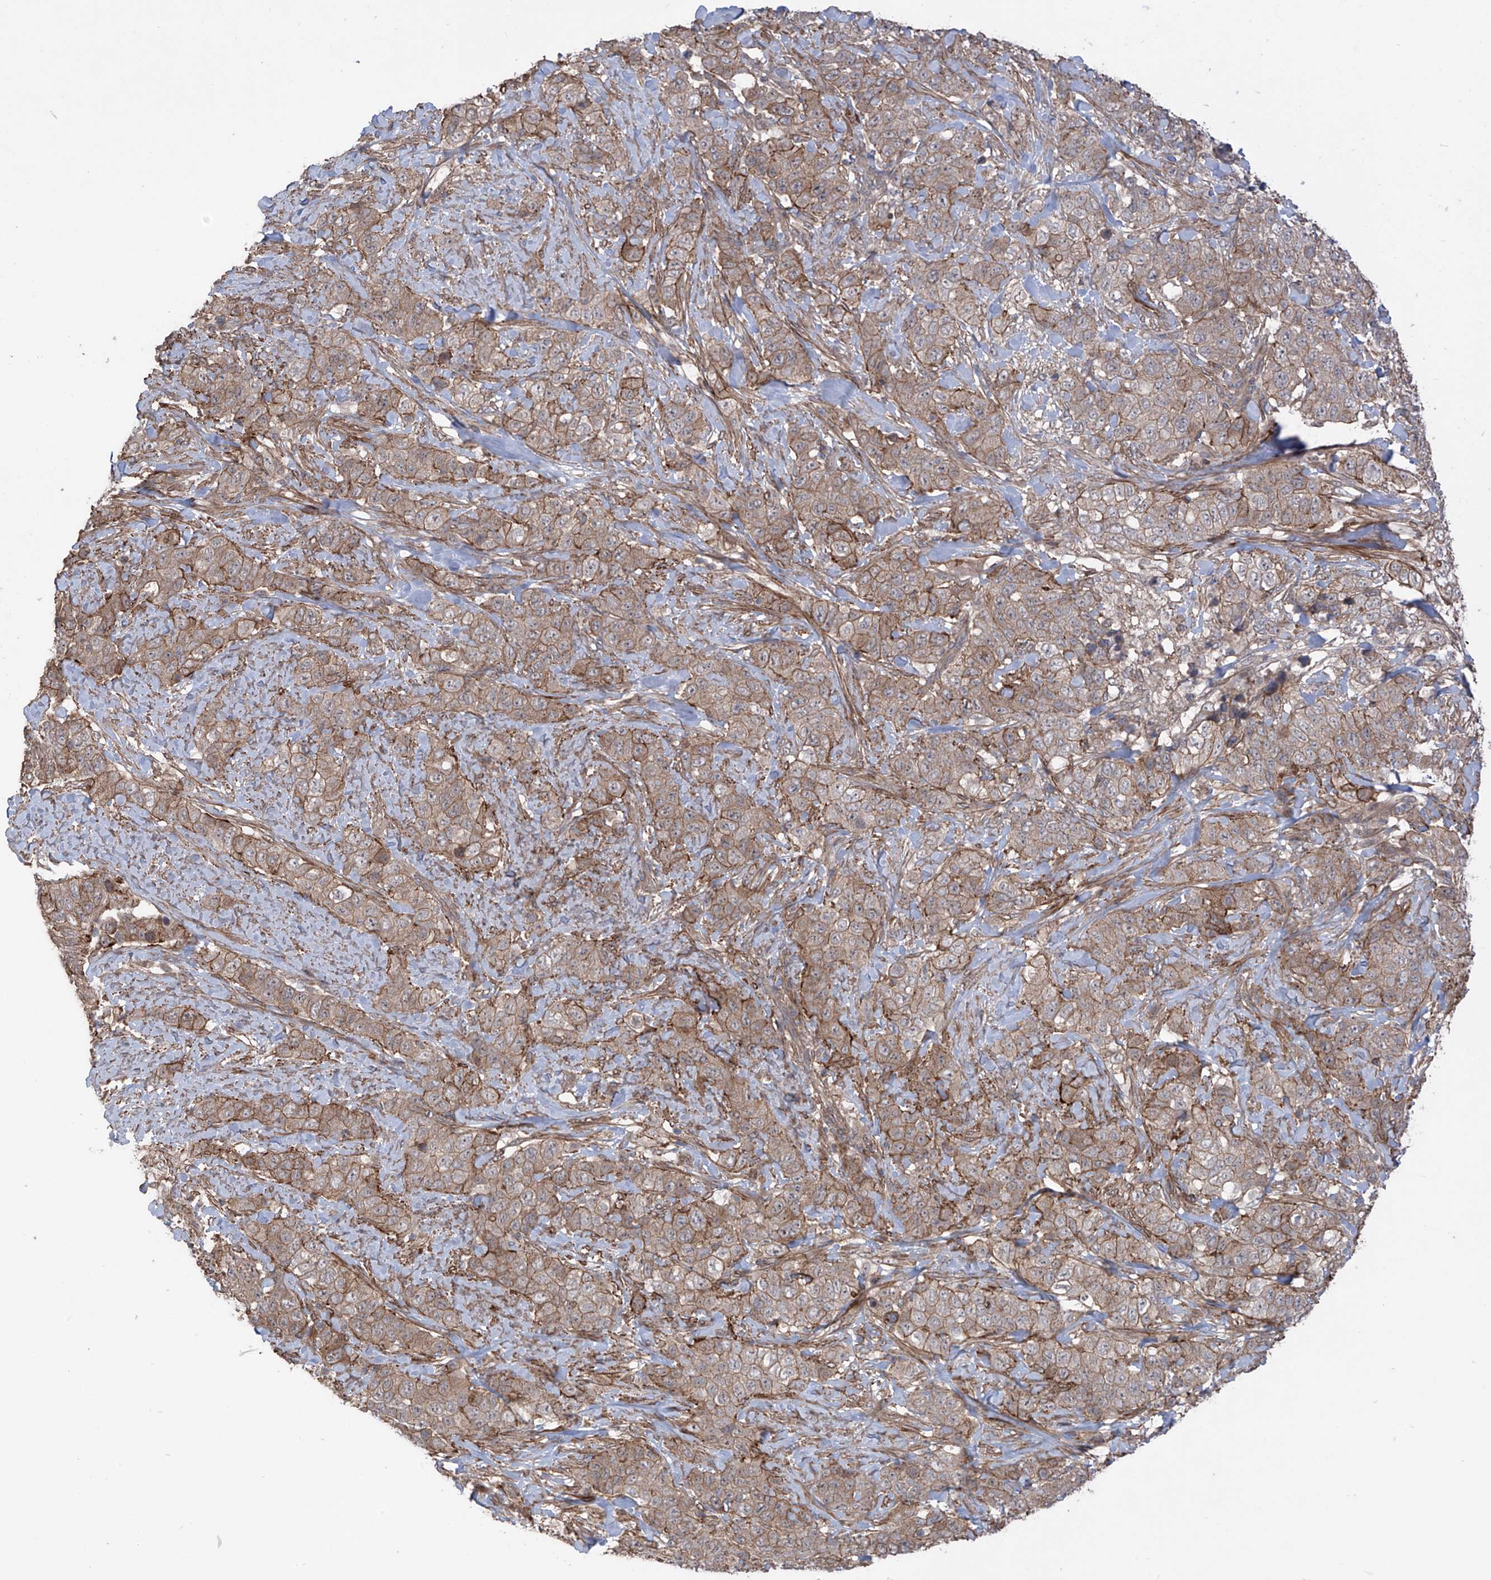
{"staining": {"intensity": "moderate", "quantity": ">75%", "location": "cytoplasmic/membranous"}, "tissue": "stomach cancer", "cell_type": "Tumor cells", "image_type": "cancer", "snomed": [{"axis": "morphology", "description": "Adenocarcinoma, NOS"}, {"axis": "topography", "description": "Stomach"}], "caption": "Stomach cancer stained with DAB (3,3'-diaminobenzidine) immunohistochemistry demonstrates medium levels of moderate cytoplasmic/membranous positivity in about >75% of tumor cells. The protein of interest is stained brown, and the nuclei are stained in blue (DAB (3,3'-diaminobenzidine) IHC with brightfield microscopy, high magnification).", "gene": "LRRC74A", "patient": {"sex": "male", "age": 48}}